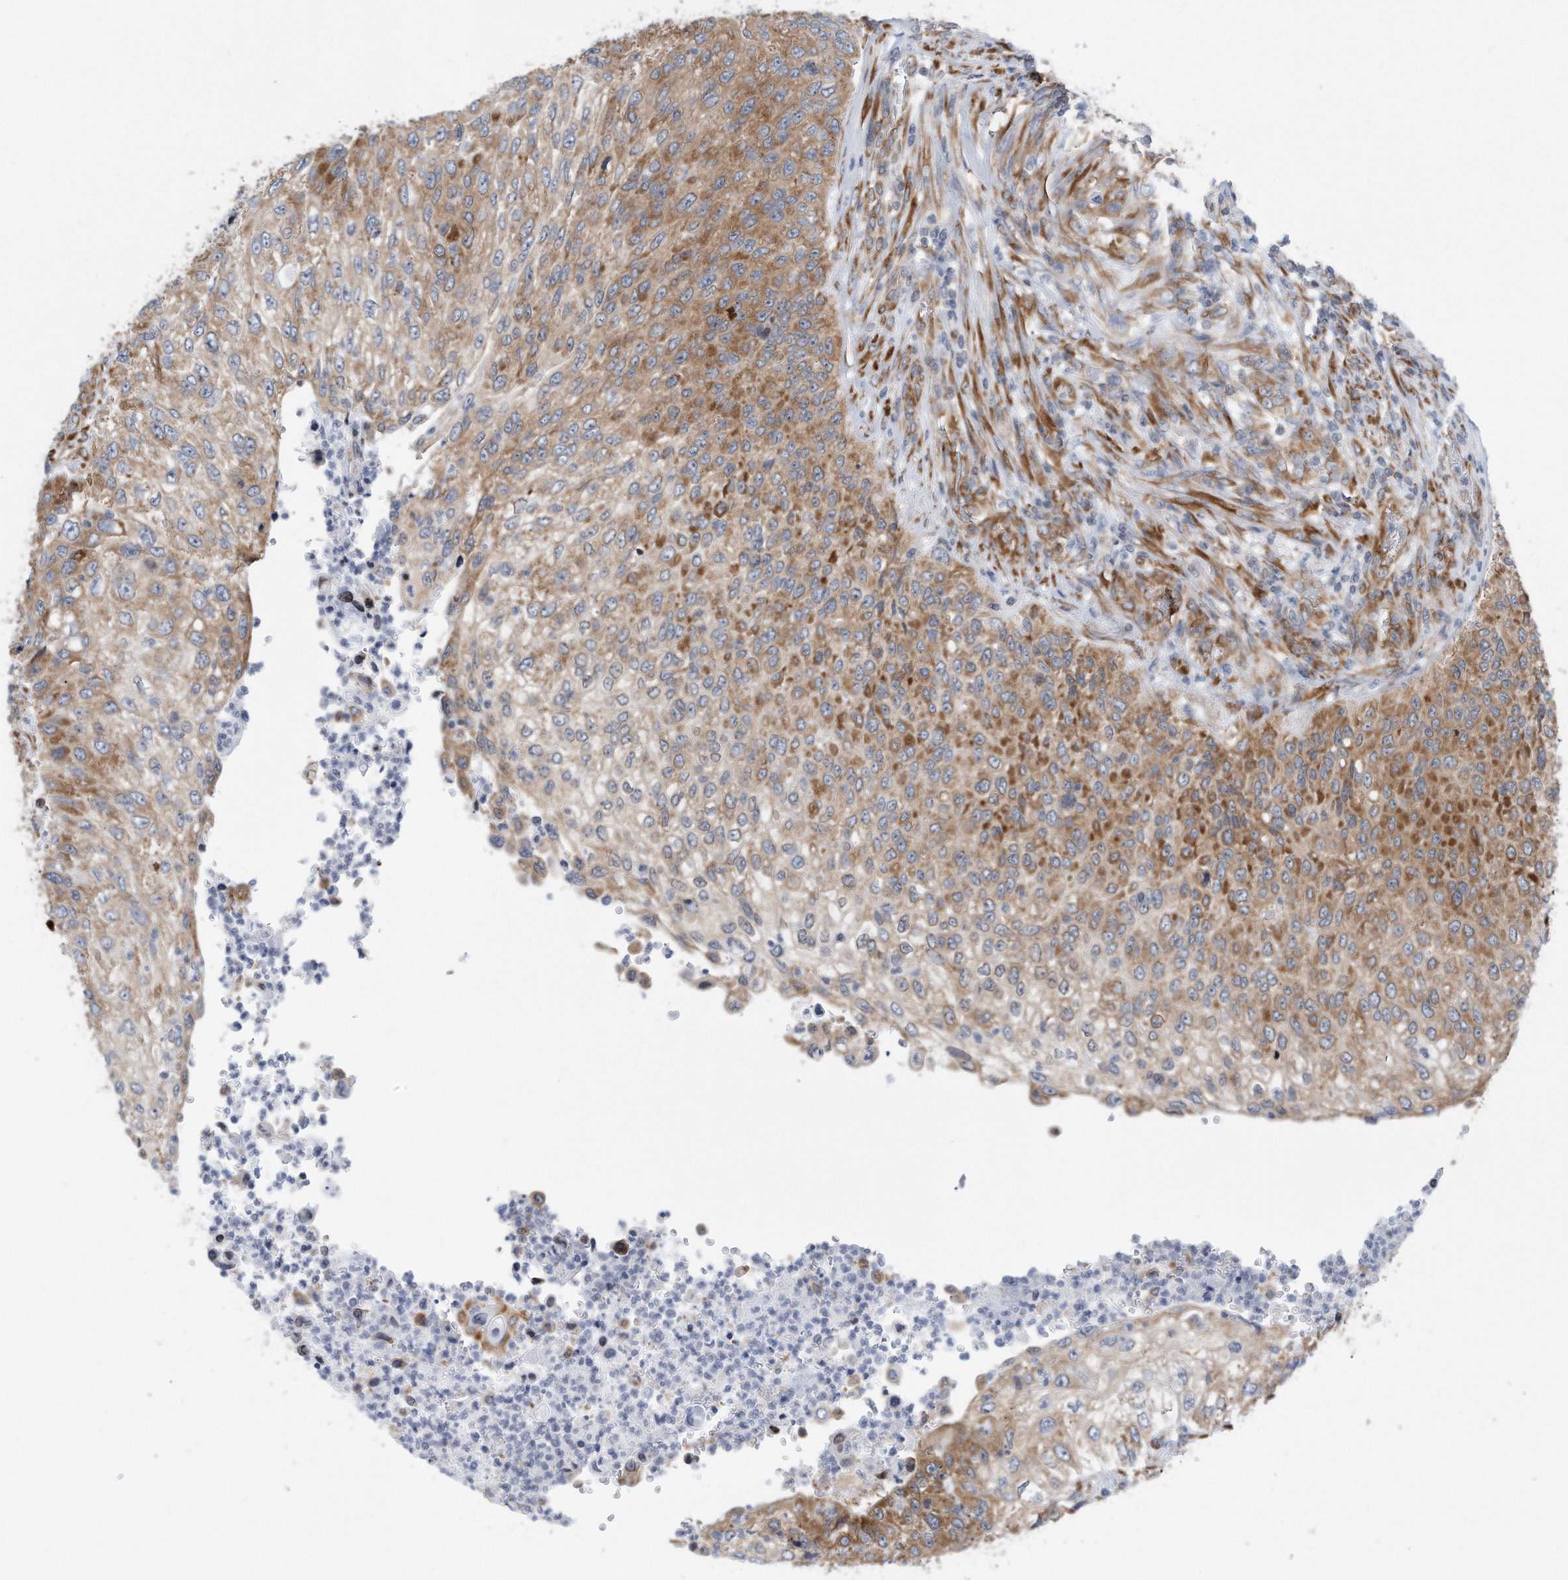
{"staining": {"intensity": "moderate", "quantity": ">75%", "location": "cytoplasmic/membranous"}, "tissue": "urothelial cancer", "cell_type": "Tumor cells", "image_type": "cancer", "snomed": [{"axis": "morphology", "description": "Urothelial carcinoma, High grade"}, {"axis": "topography", "description": "Urinary bladder"}], "caption": "Tumor cells display medium levels of moderate cytoplasmic/membranous positivity in about >75% of cells in high-grade urothelial carcinoma.", "gene": "RPL26L1", "patient": {"sex": "female", "age": 60}}